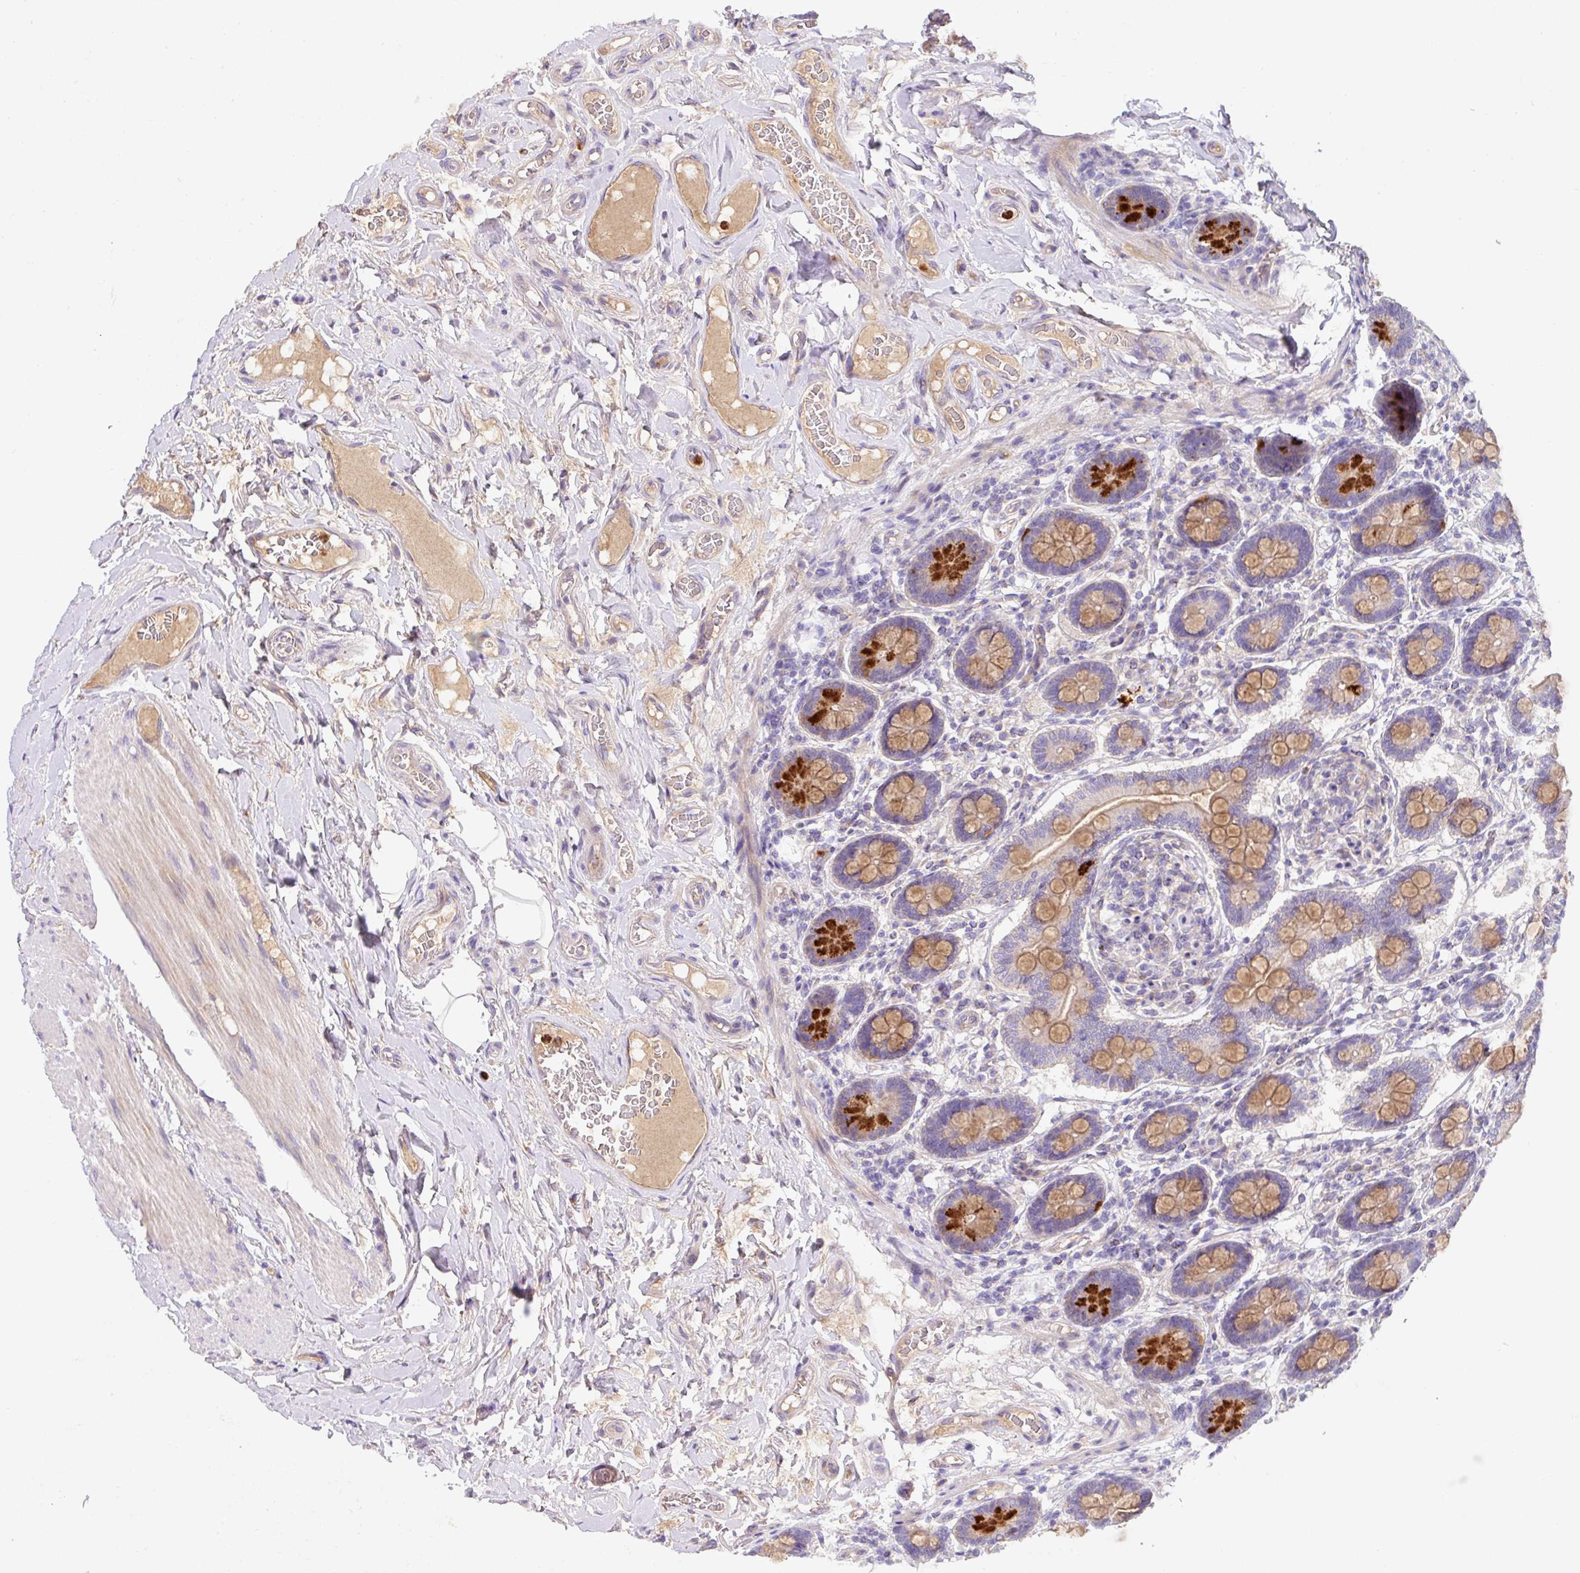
{"staining": {"intensity": "strong", "quantity": "25%-75%", "location": "cytoplasmic/membranous"}, "tissue": "small intestine", "cell_type": "Glandular cells", "image_type": "normal", "snomed": [{"axis": "morphology", "description": "Normal tissue, NOS"}, {"axis": "topography", "description": "Small intestine"}], "caption": "The image demonstrates immunohistochemical staining of unremarkable small intestine. There is strong cytoplasmic/membranous positivity is present in about 25%-75% of glandular cells.", "gene": "CRISP3", "patient": {"sex": "female", "age": 64}}